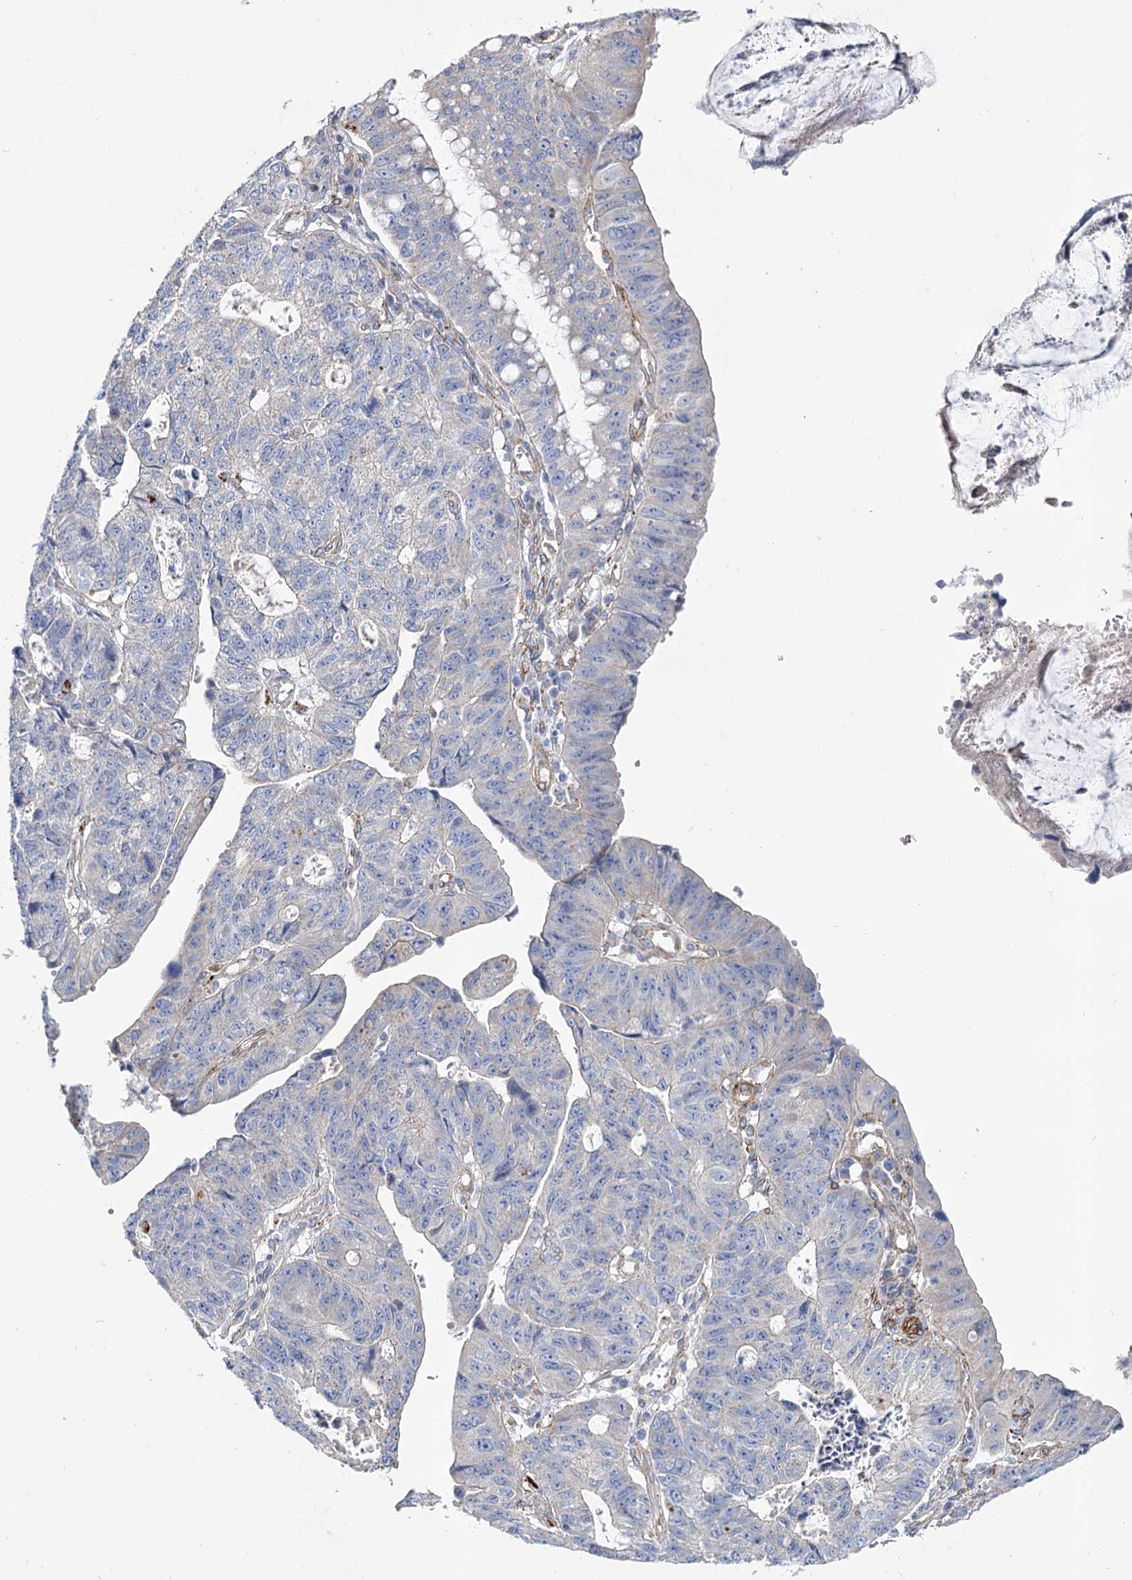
{"staining": {"intensity": "negative", "quantity": "none", "location": "none"}, "tissue": "stomach cancer", "cell_type": "Tumor cells", "image_type": "cancer", "snomed": [{"axis": "morphology", "description": "Adenocarcinoma, NOS"}, {"axis": "topography", "description": "Stomach"}], "caption": "DAB (3,3'-diaminobenzidine) immunohistochemical staining of stomach adenocarcinoma displays no significant positivity in tumor cells. Brightfield microscopy of immunohistochemistry stained with DAB (3,3'-diaminobenzidine) (brown) and hematoxylin (blue), captured at high magnification.", "gene": "TMEM164", "patient": {"sex": "male", "age": 59}}